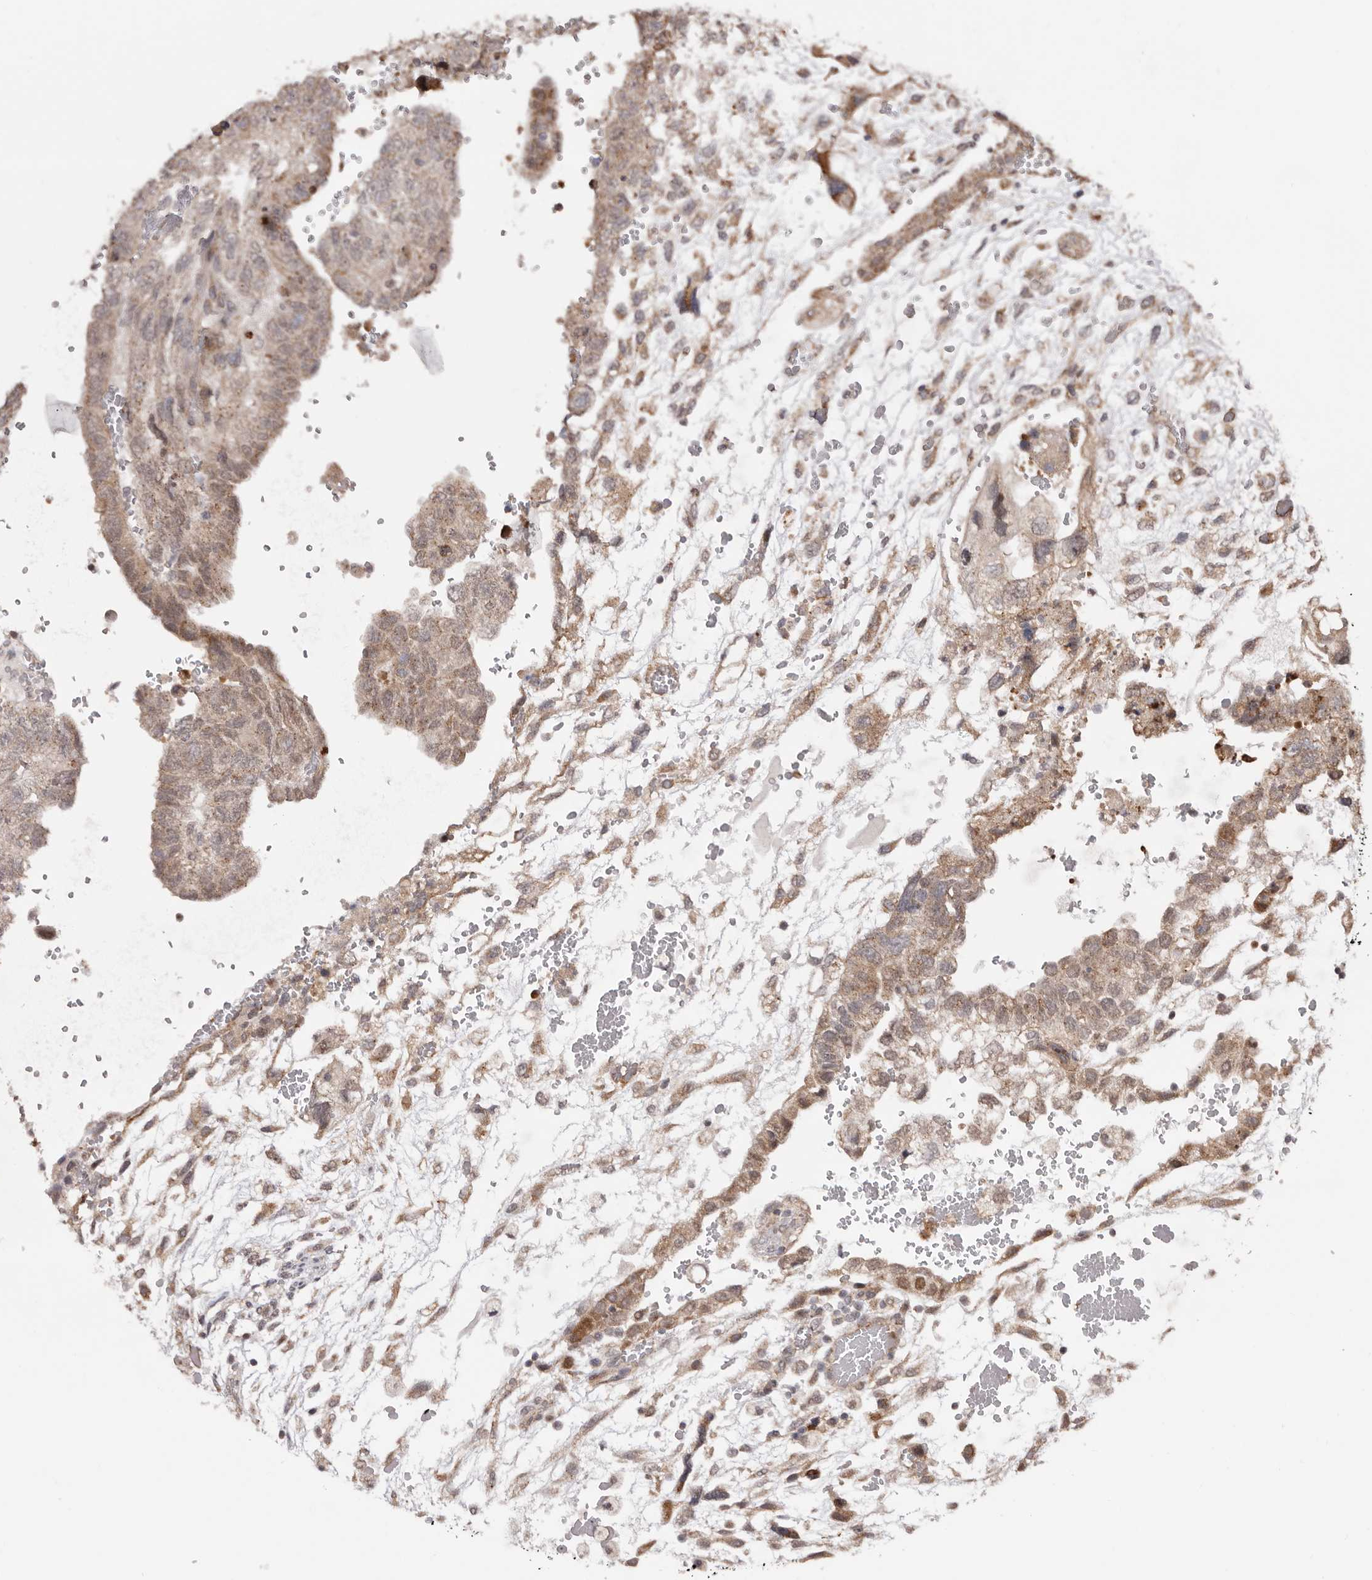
{"staining": {"intensity": "moderate", "quantity": ">75%", "location": "cytoplasmic/membranous"}, "tissue": "testis cancer", "cell_type": "Tumor cells", "image_type": "cancer", "snomed": [{"axis": "morphology", "description": "Carcinoma, Embryonal, NOS"}, {"axis": "topography", "description": "Testis"}], "caption": "A brown stain shows moderate cytoplasmic/membranous expression of a protein in human testis embryonal carcinoma tumor cells.", "gene": "EGR3", "patient": {"sex": "male", "age": 36}}